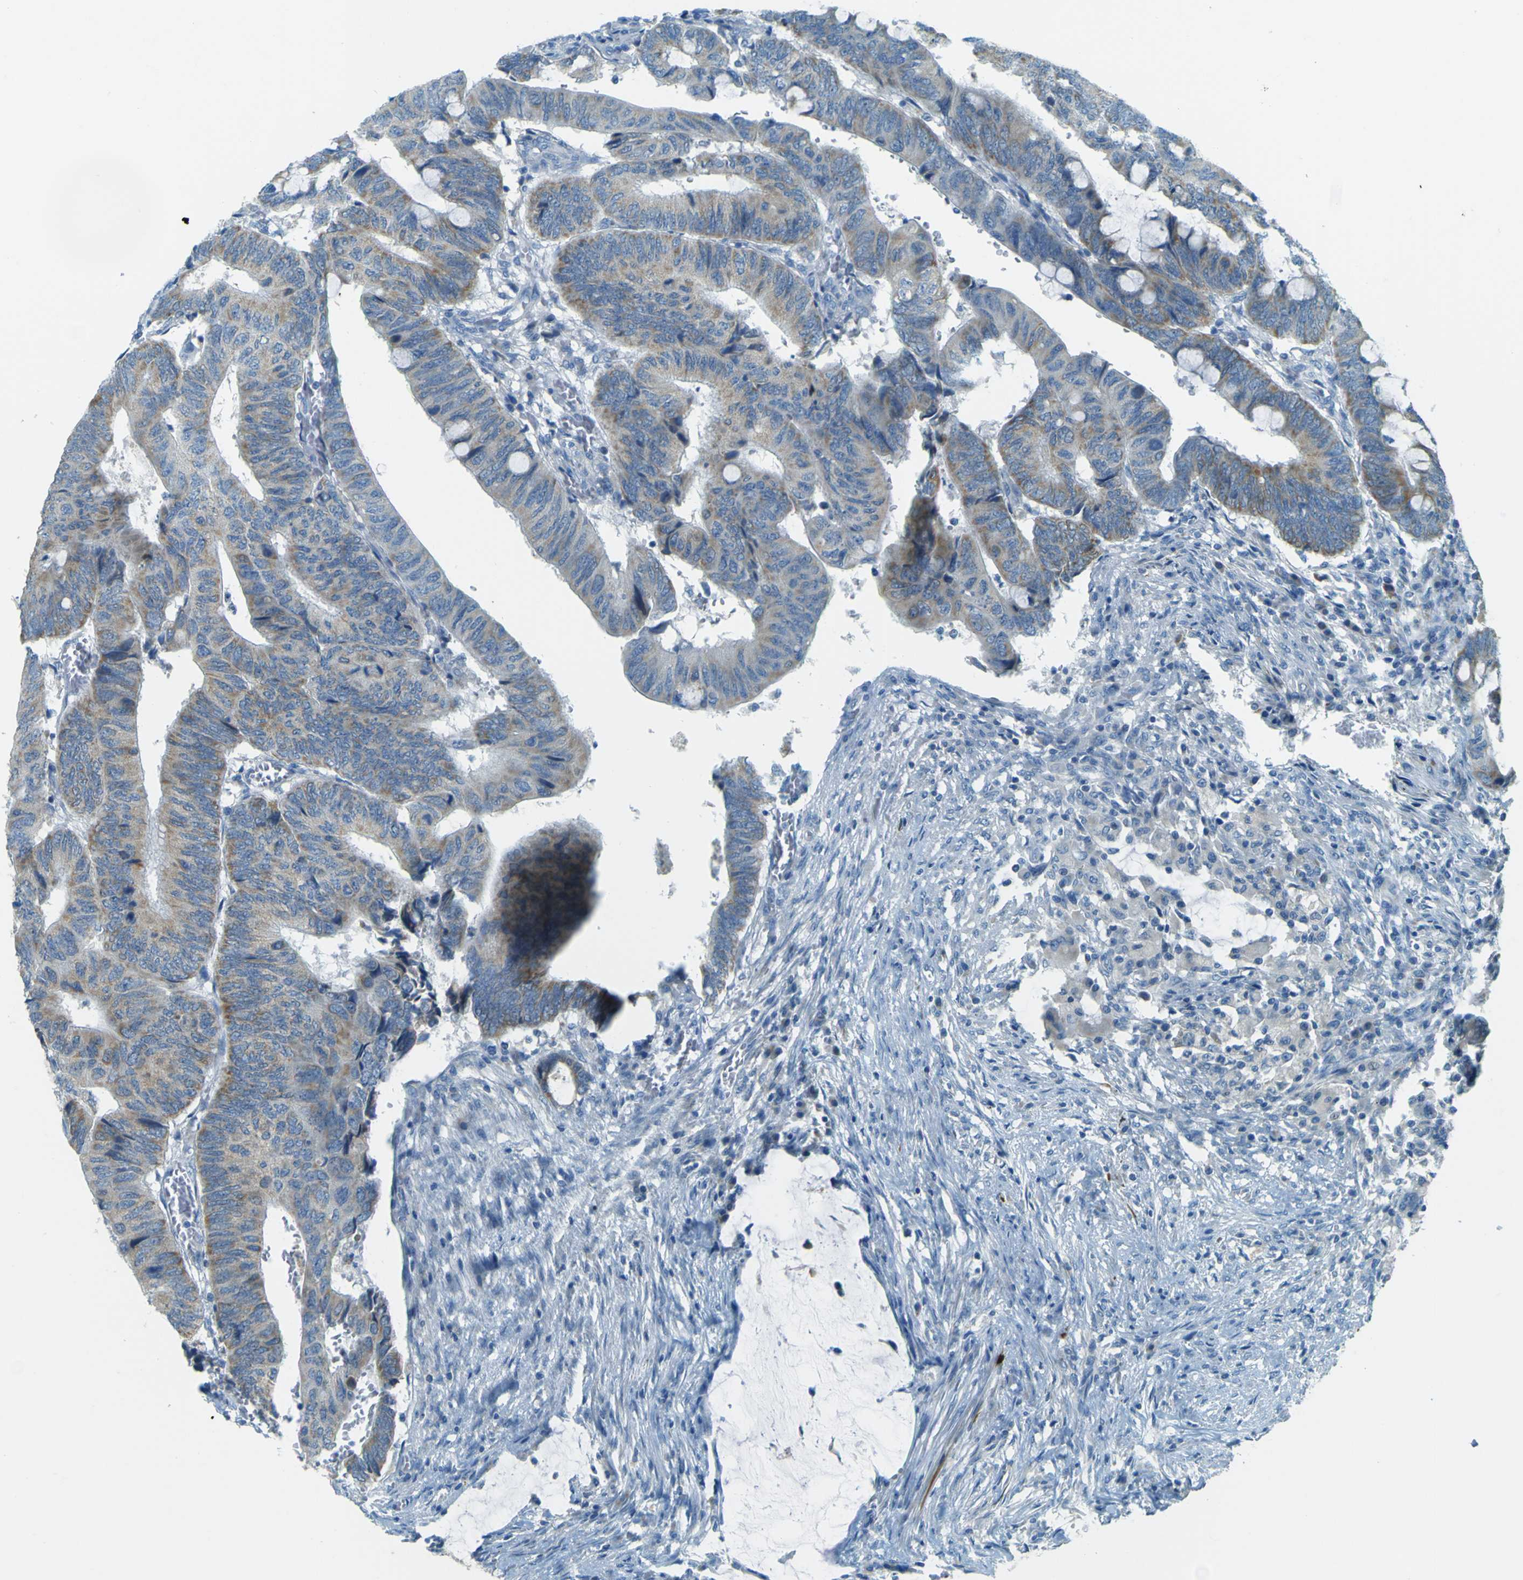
{"staining": {"intensity": "weak", "quantity": "25%-75%", "location": "cytoplasmic/membranous"}, "tissue": "colorectal cancer", "cell_type": "Tumor cells", "image_type": "cancer", "snomed": [{"axis": "morphology", "description": "Adenocarcinoma, NOS"}, {"axis": "topography", "description": "Colon"}], "caption": "Adenocarcinoma (colorectal) stained with DAB IHC demonstrates low levels of weak cytoplasmic/membranous expression in about 25%-75% of tumor cells. (DAB (3,3'-diaminobenzidine) IHC with brightfield microscopy, high magnification).", "gene": "FKTN", "patient": {"sex": "female", "age": 76}}